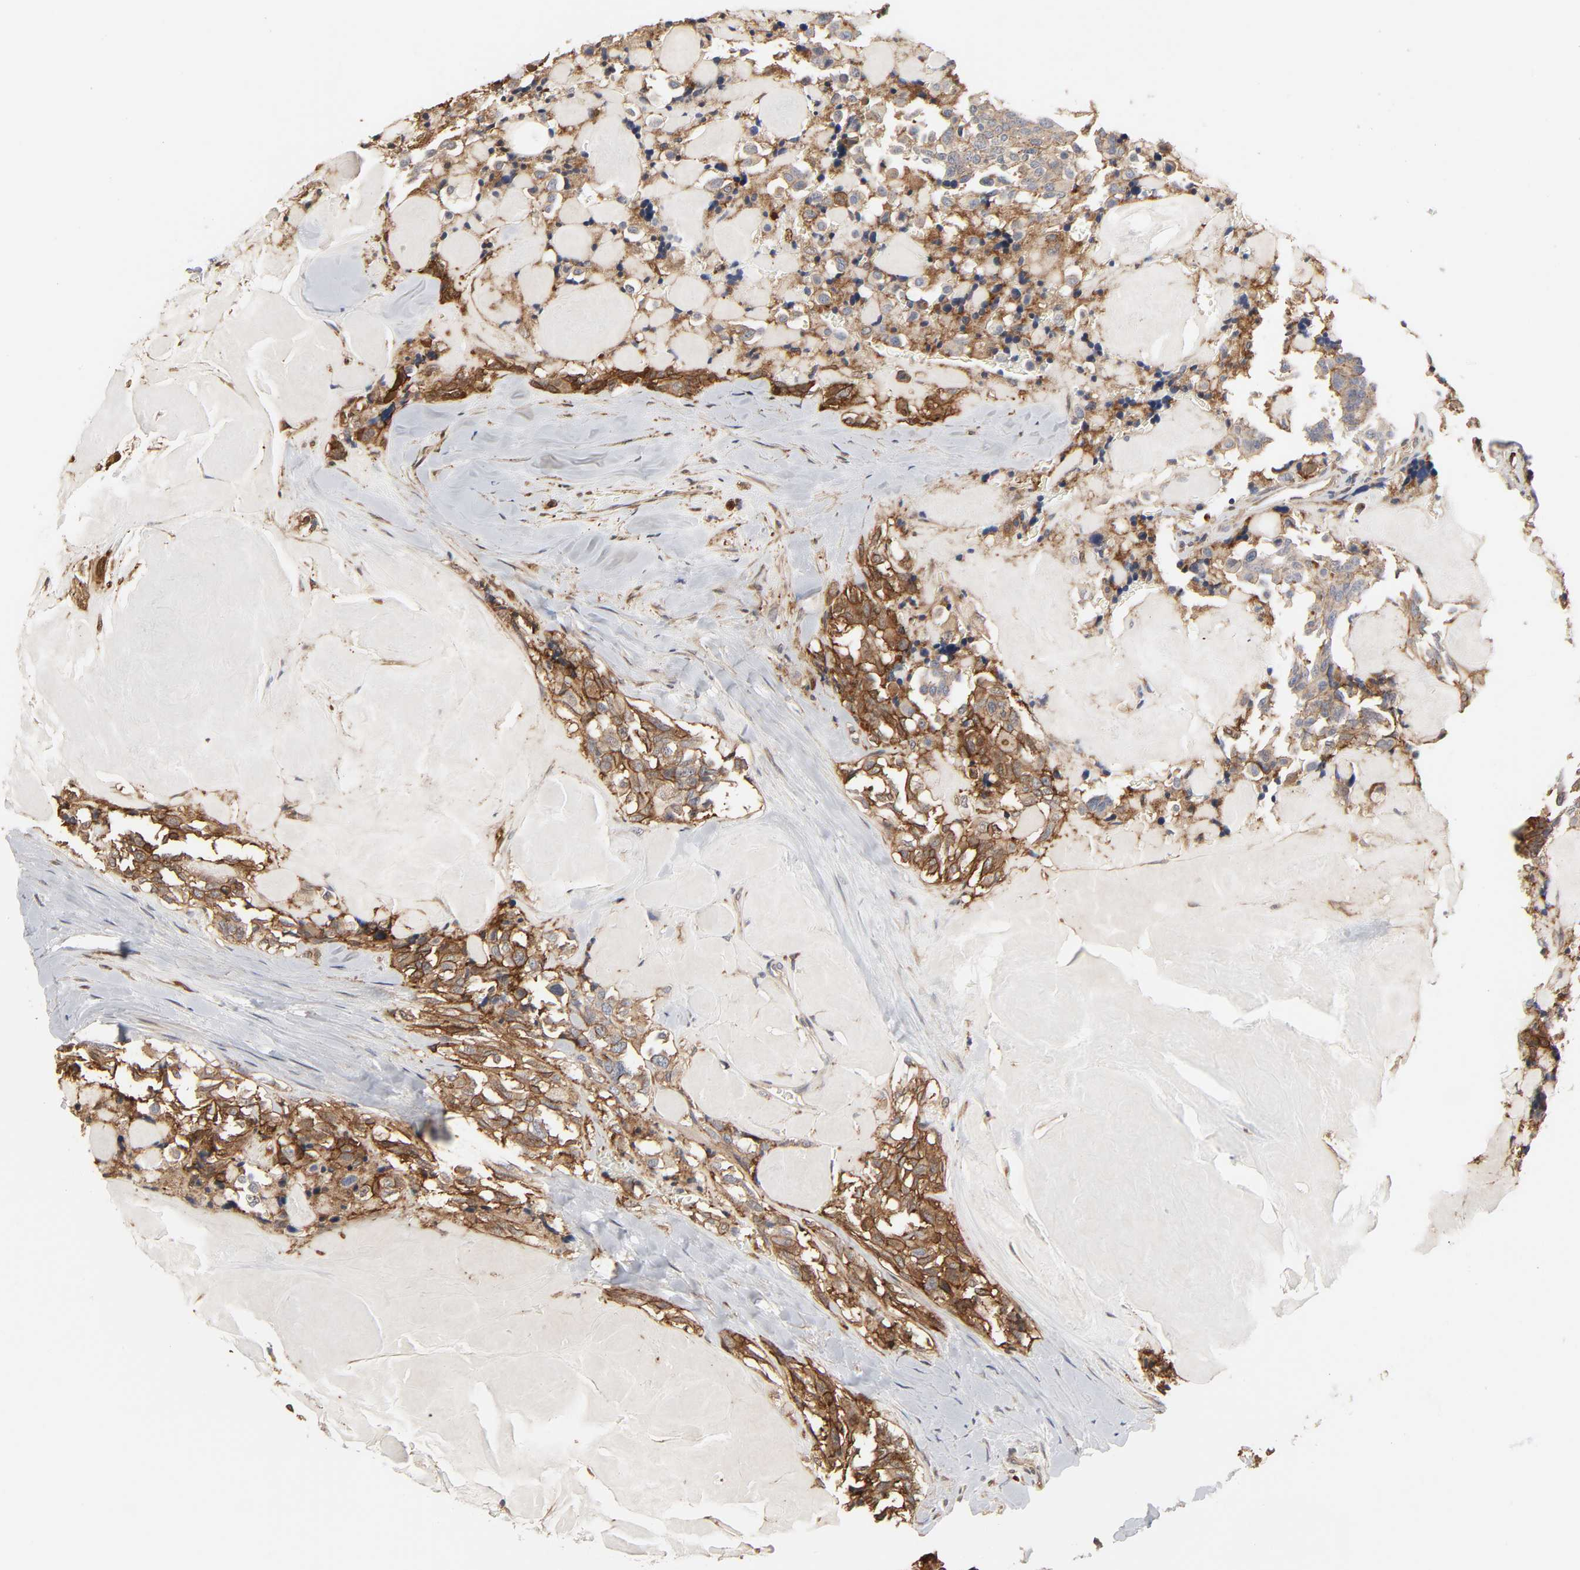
{"staining": {"intensity": "moderate", "quantity": ">75%", "location": "cytoplasmic/membranous"}, "tissue": "thyroid cancer", "cell_type": "Tumor cells", "image_type": "cancer", "snomed": [{"axis": "morphology", "description": "Carcinoma, NOS"}, {"axis": "morphology", "description": "Carcinoid, malignant, NOS"}, {"axis": "topography", "description": "Thyroid gland"}], "caption": "Tumor cells reveal moderate cytoplasmic/membranous staining in approximately >75% of cells in malignant carcinoid (thyroid). (Brightfield microscopy of DAB IHC at high magnification).", "gene": "NDRG2", "patient": {"sex": "male", "age": 33}}